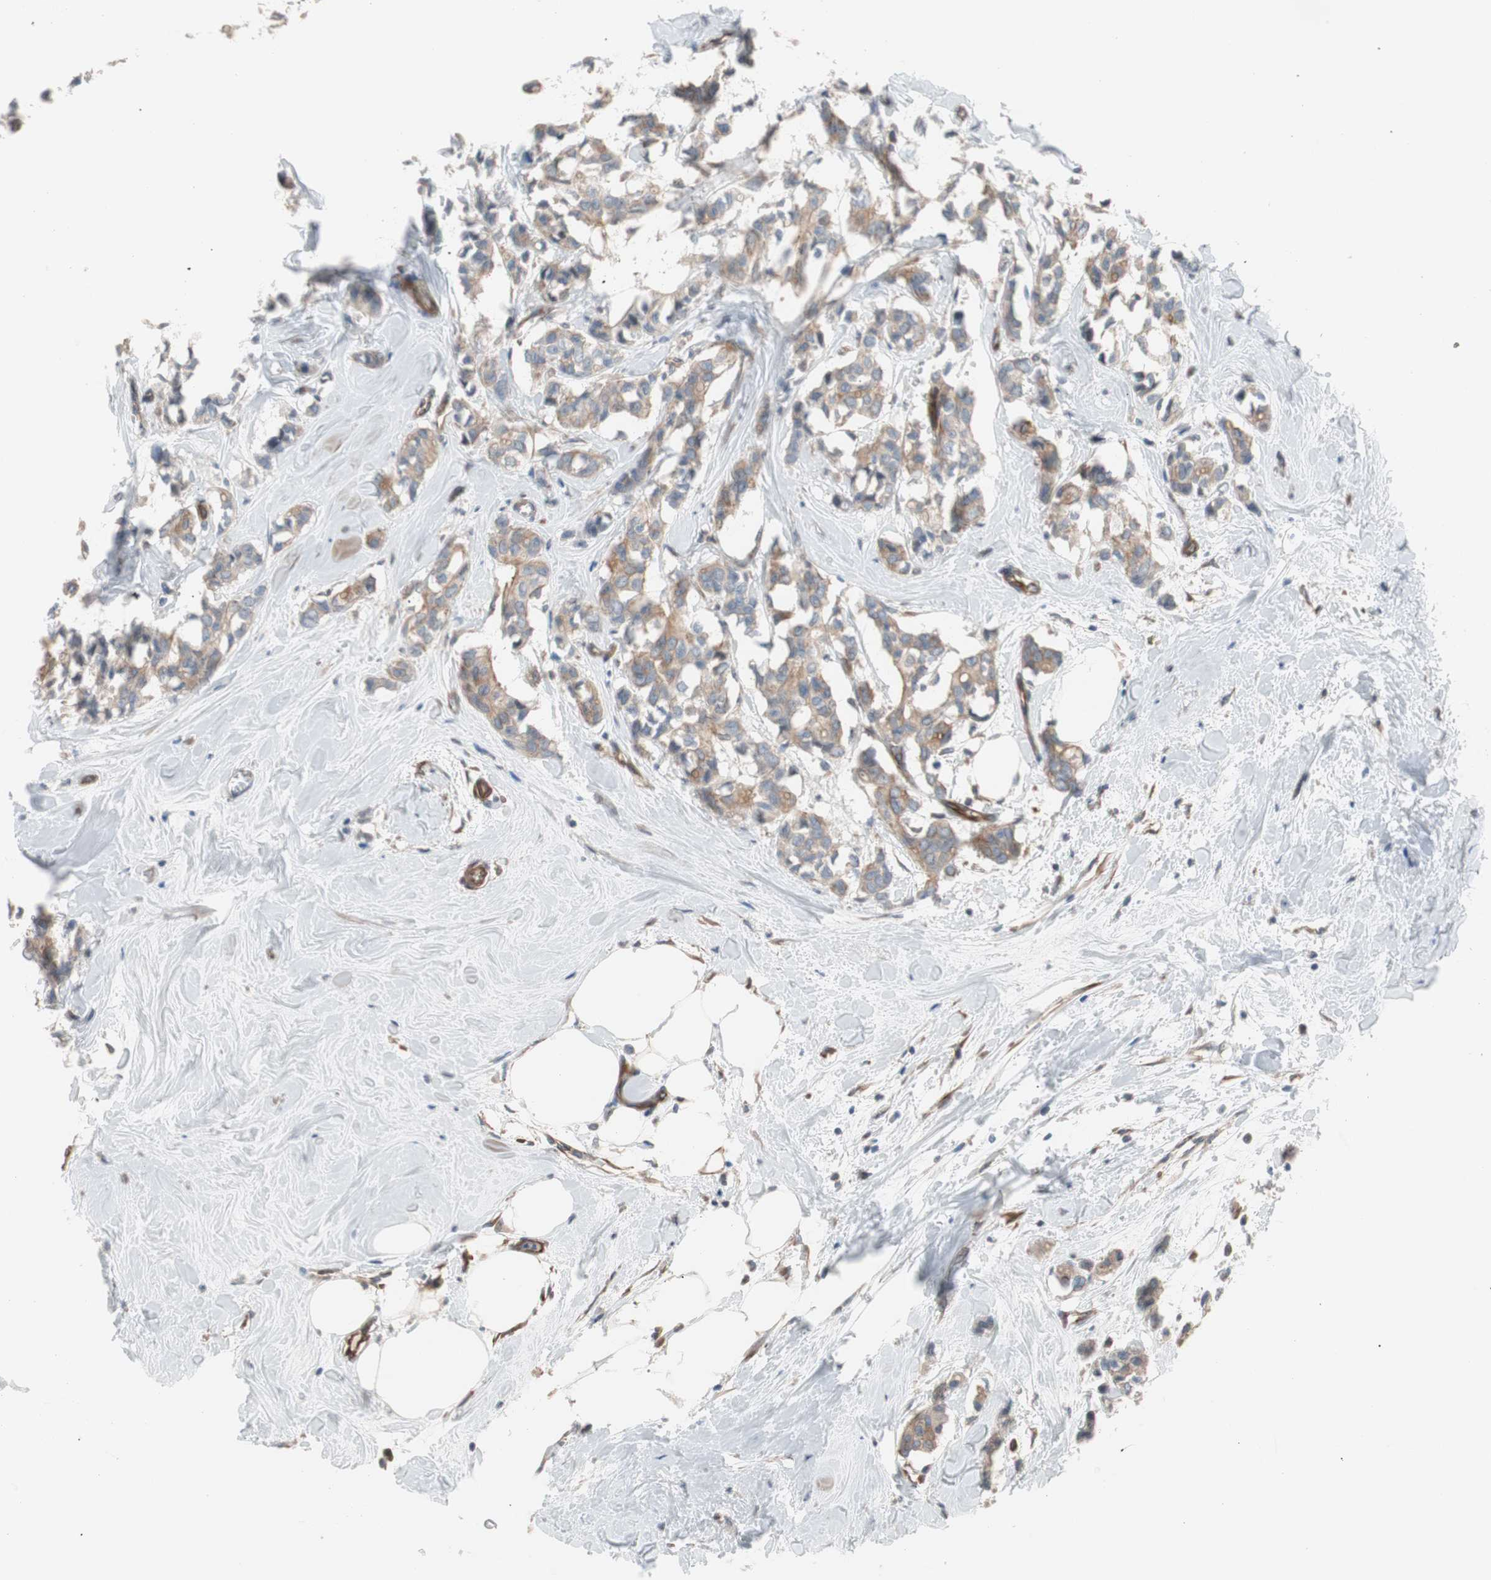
{"staining": {"intensity": "weak", "quantity": "25%-75%", "location": "cytoplasmic/membranous"}, "tissue": "breast cancer", "cell_type": "Tumor cells", "image_type": "cancer", "snomed": [{"axis": "morphology", "description": "Duct carcinoma"}, {"axis": "topography", "description": "Breast"}], "caption": "Human breast cancer stained with a protein marker reveals weak staining in tumor cells.", "gene": "SMG1", "patient": {"sex": "female", "age": 84}}